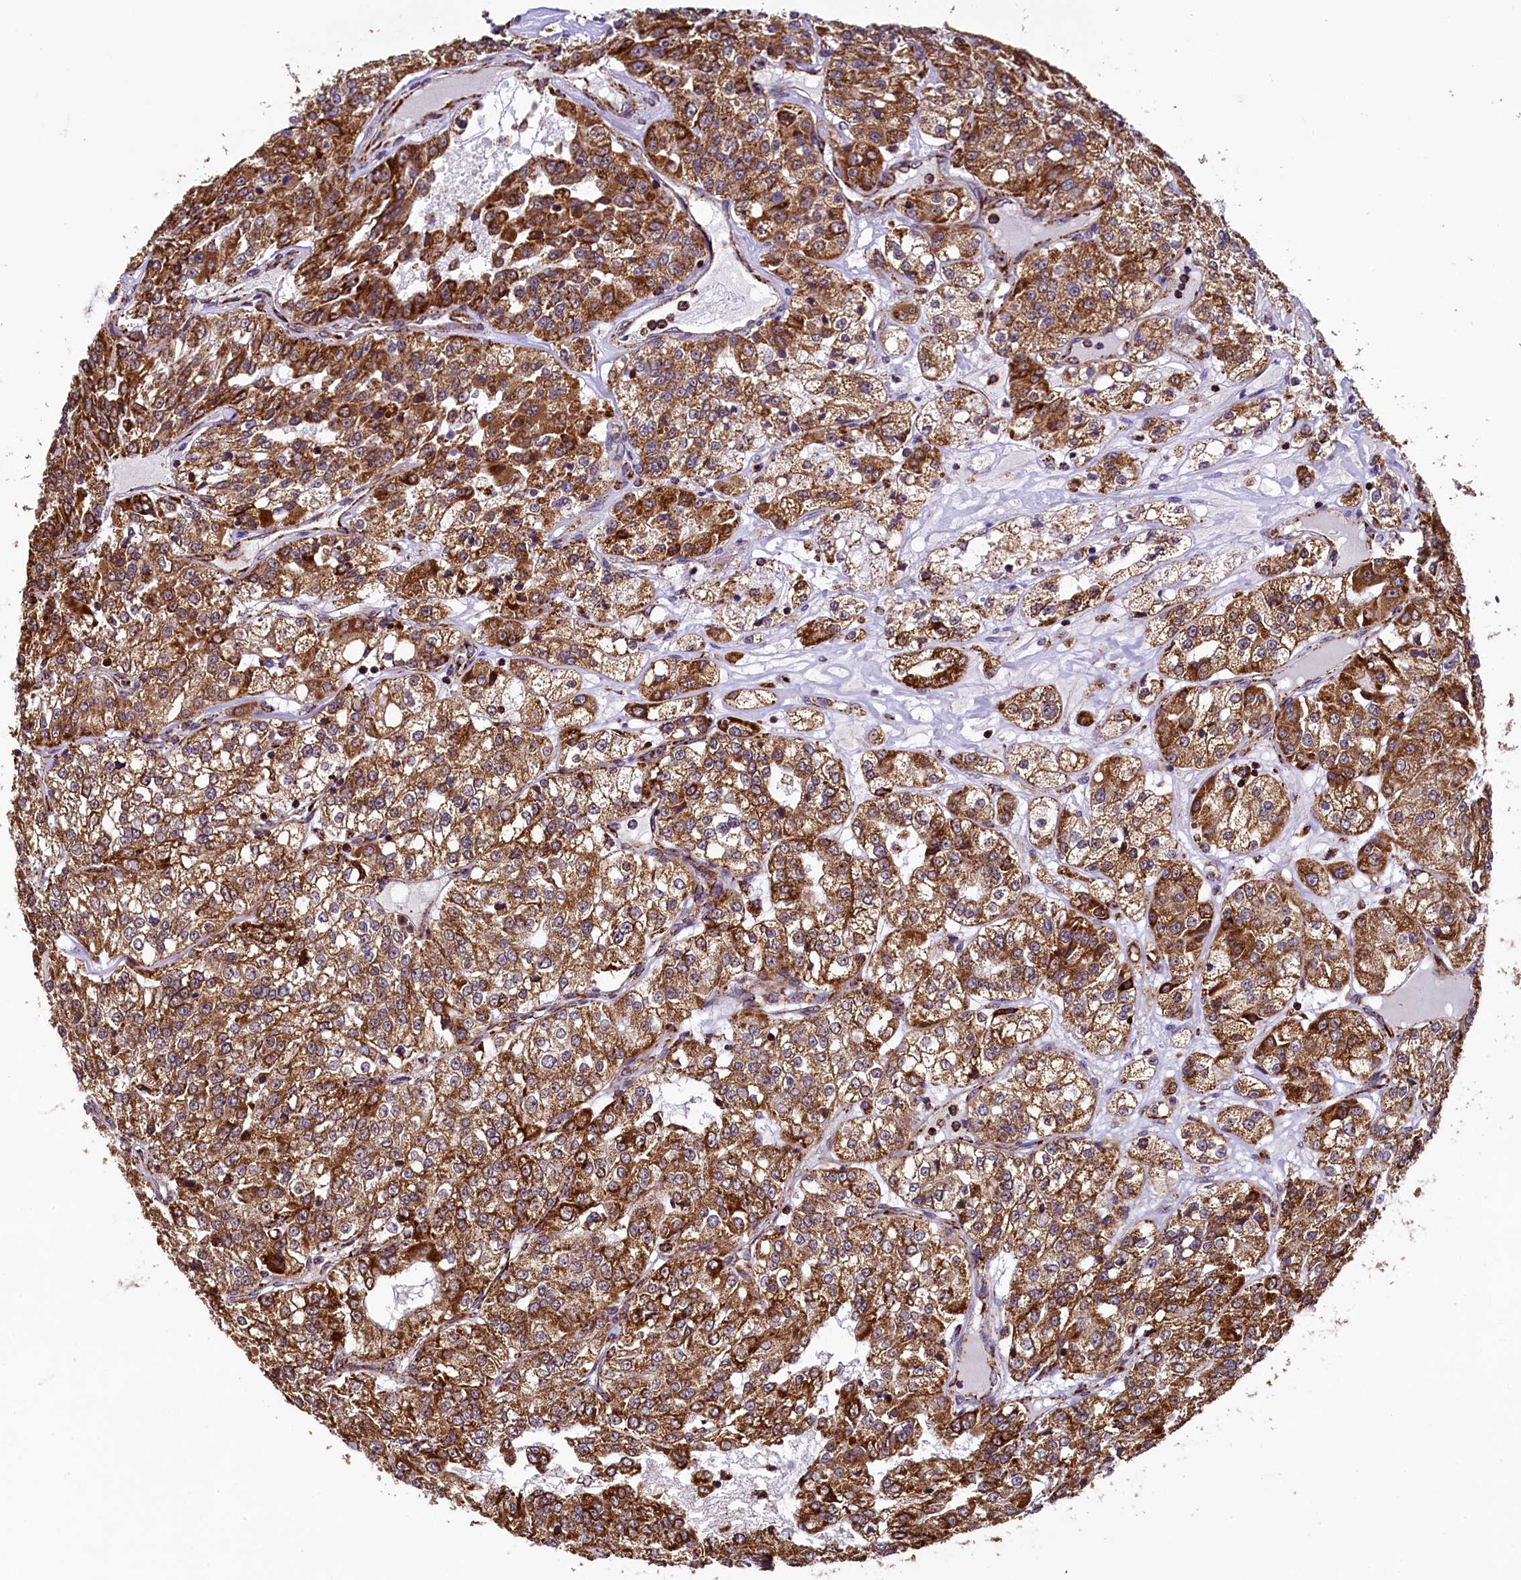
{"staining": {"intensity": "strong", "quantity": ">75%", "location": "cytoplasmic/membranous"}, "tissue": "renal cancer", "cell_type": "Tumor cells", "image_type": "cancer", "snomed": [{"axis": "morphology", "description": "Adenocarcinoma, NOS"}, {"axis": "topography", "description": "Kidney"}], "caption": "This micrograph displays renal adenocarcinoma stained with IHC to label a protein in brown. The cytoplasmic/membranous of tumor cells show strong positivity for the protein. Nuclei are counter-stained blue.", "gene": "KLC2", "patient": {"sex": "female", "age": 63}}